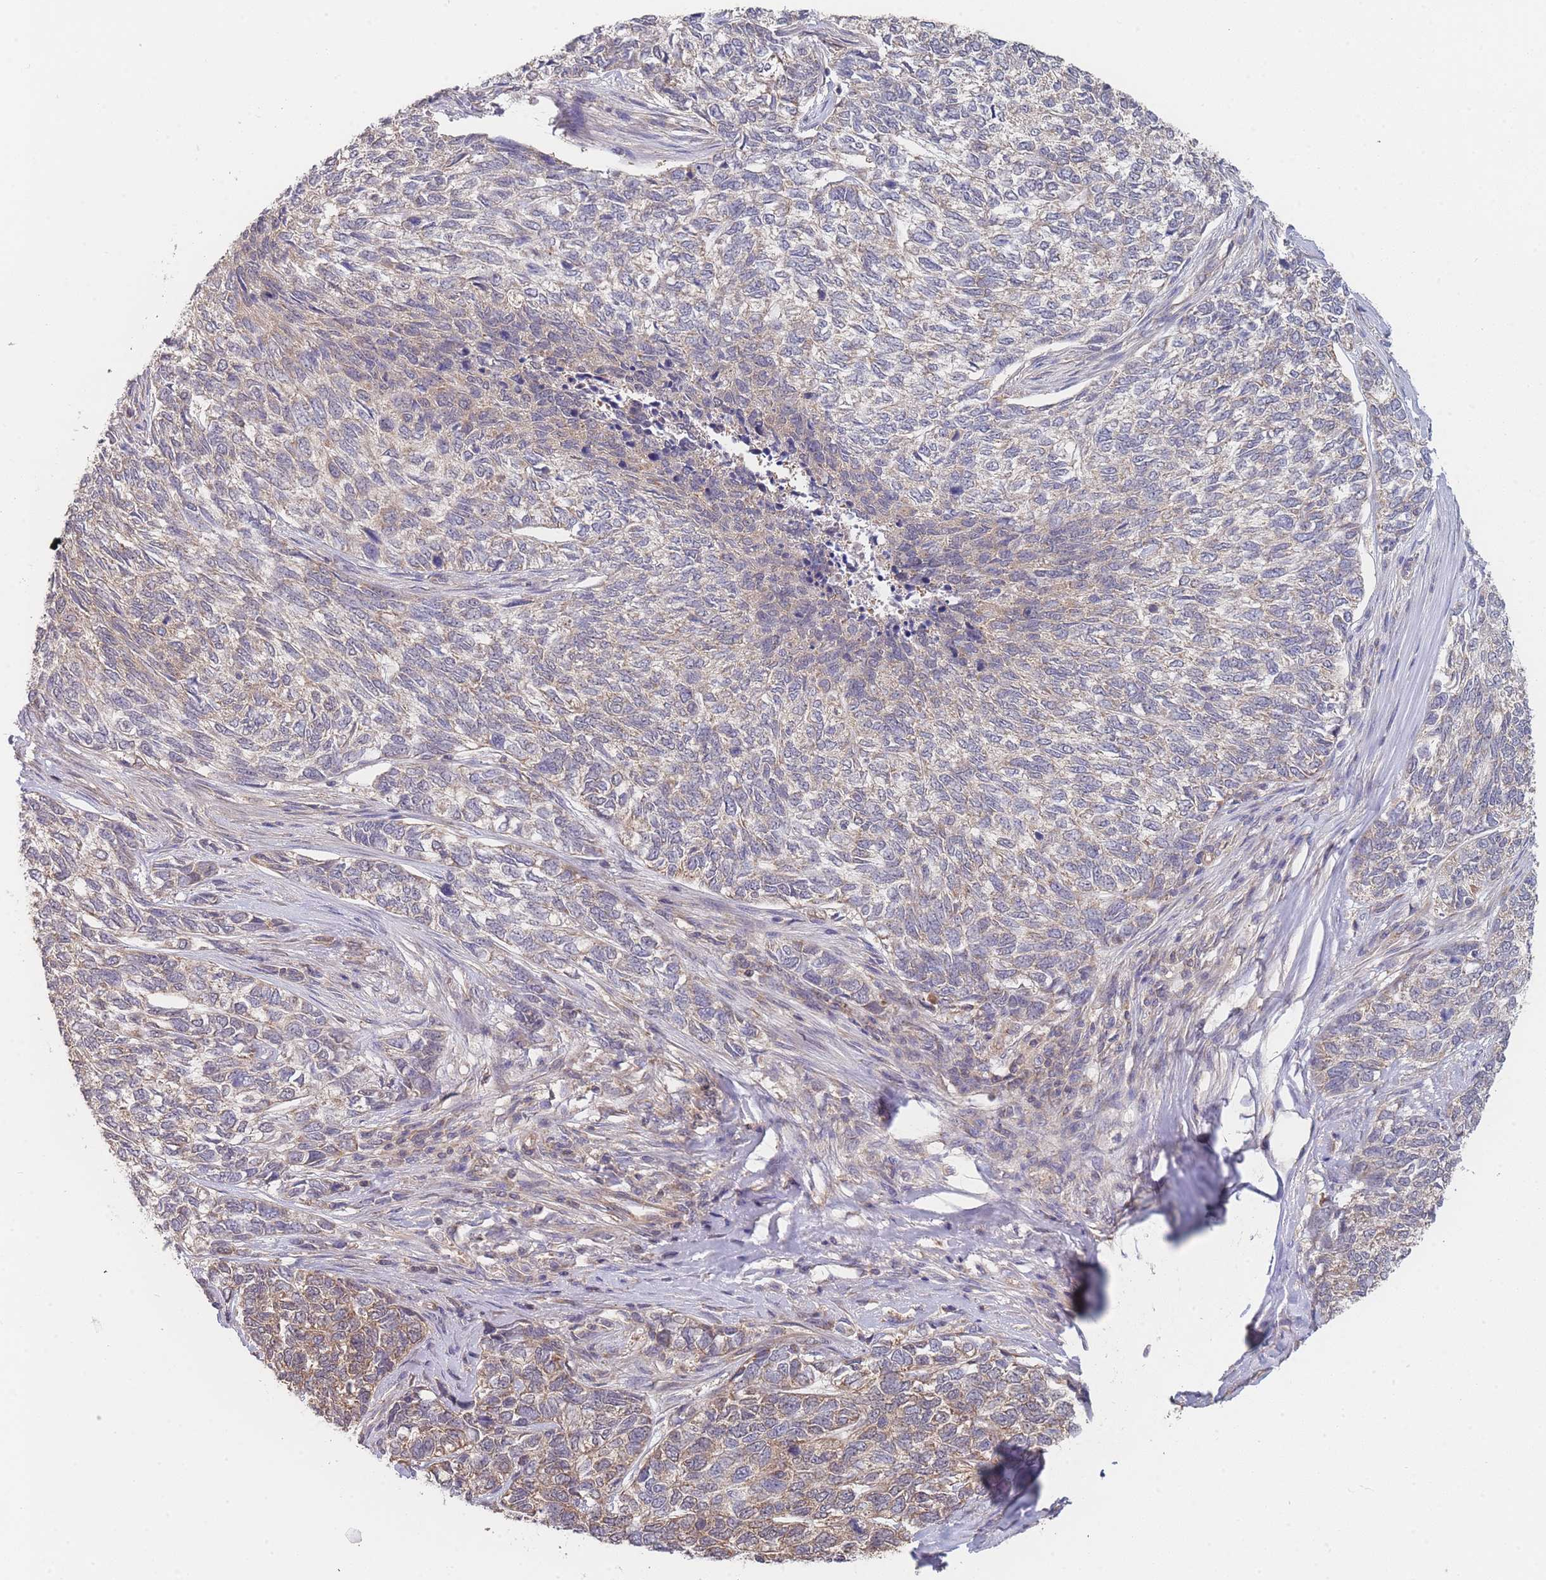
{"staining": {"intensity": "moderate", "quantity": "<25%", "location": "cytoplasmic/membranous"}, "tissue": "skin cancer", "cell_type": "Tumor cells", "image_type": "cancer", "snomed": [{"axis": "morphology", "description": "Basal cell carcinoma"}, {"axis": "topography", "description": "Skin"}], "caption": "Skin basal cell carcinoma stained with IHC displays moderate cytoplasmic/membranous expression in approximately <25% of tumor cells.", "gene": "MRPS18B", "patient": {"sex": "female", "age": 65}}